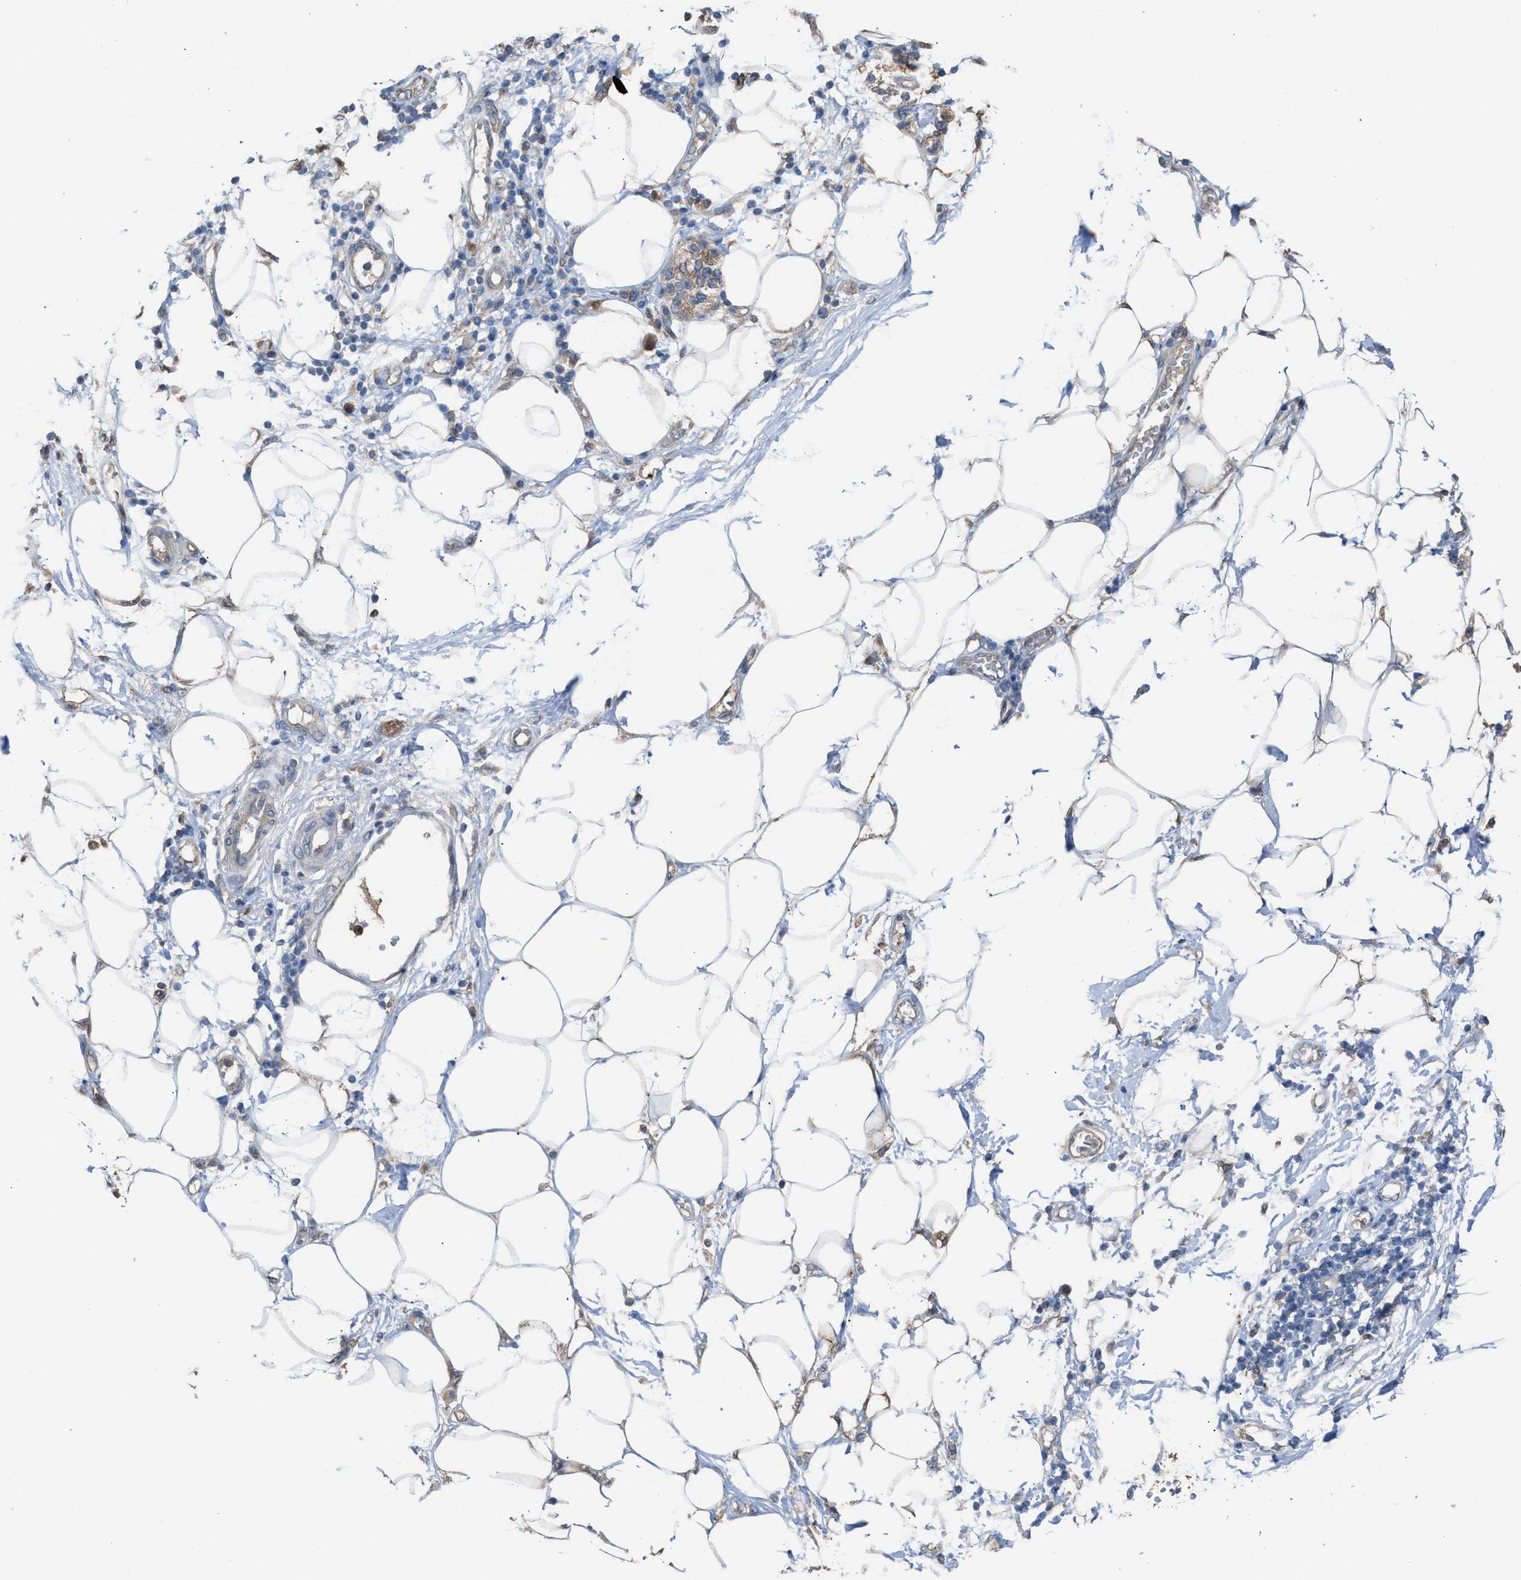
{"staining": {"intensity": "weak", "quantity": "25%-75%", "location": "cytoplasmic/membranous"}, "tissue": "adipose tissue", "cell_type": "Adipocytes", "image_type": "normal", "snomed": [{"axis": "morphology", "description": "Normal tissue, NOS"}, {"axis": "morphology", "description": "Adenocarcinoma, NOS"}, {"axis": "topography", "description": "Duodenum"}, {"axis": "topography", "description": "Peripheral nerve tissue"}], "caption": "Protein staining of unremarkable adipose tissue shows weak cytoplasmic/membranous expression in about 25%-75% of adipocytes.", "gene": "NQO2", "patient": {"sex": "female", "age": 60}}